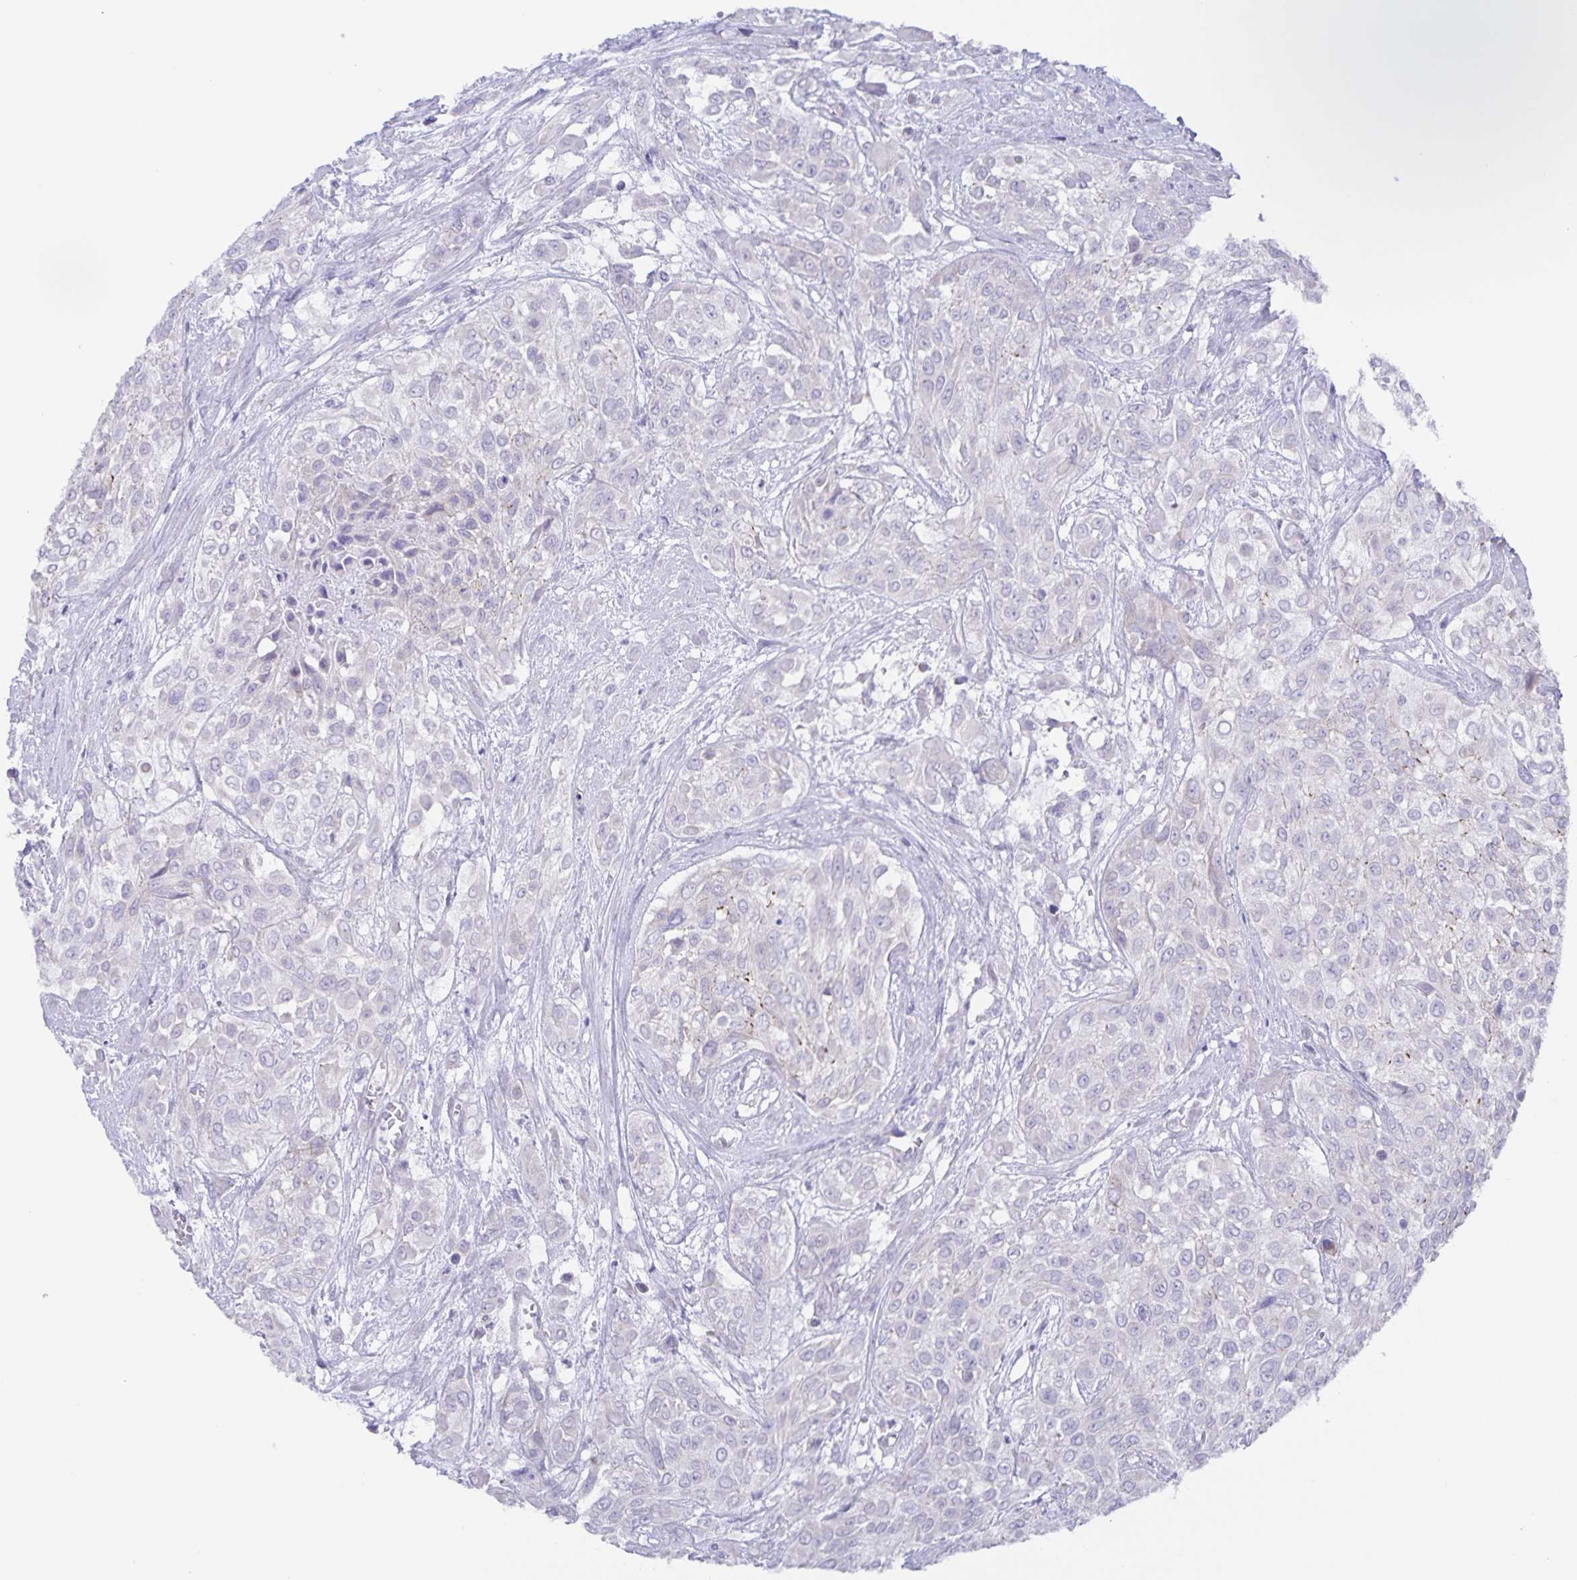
{"staining": {"intensity": "negative", "quantity": "none", "location": "none"}, "tissue": "urothelial cancer", "cell_type": "Tumor cells", "image_type": "cancer", "snomed": [{"axis": "morphology", "description": "Urothelial carcinoma, High grade"}, {"axis": "topography", "description": "Urinary bladder"}], "caption": "IHC of urothelial cancer demonstrates no positivity in tumor cells. Brightfield microscopy of immunohistochemistry (IHC) stained with DAB (3,3'-diaminobenzidine) (brown) and hematoxylin (blue), captured at high magnification.", "gene": "AQP4", "patient": {"sex": "male", "age": 57}}